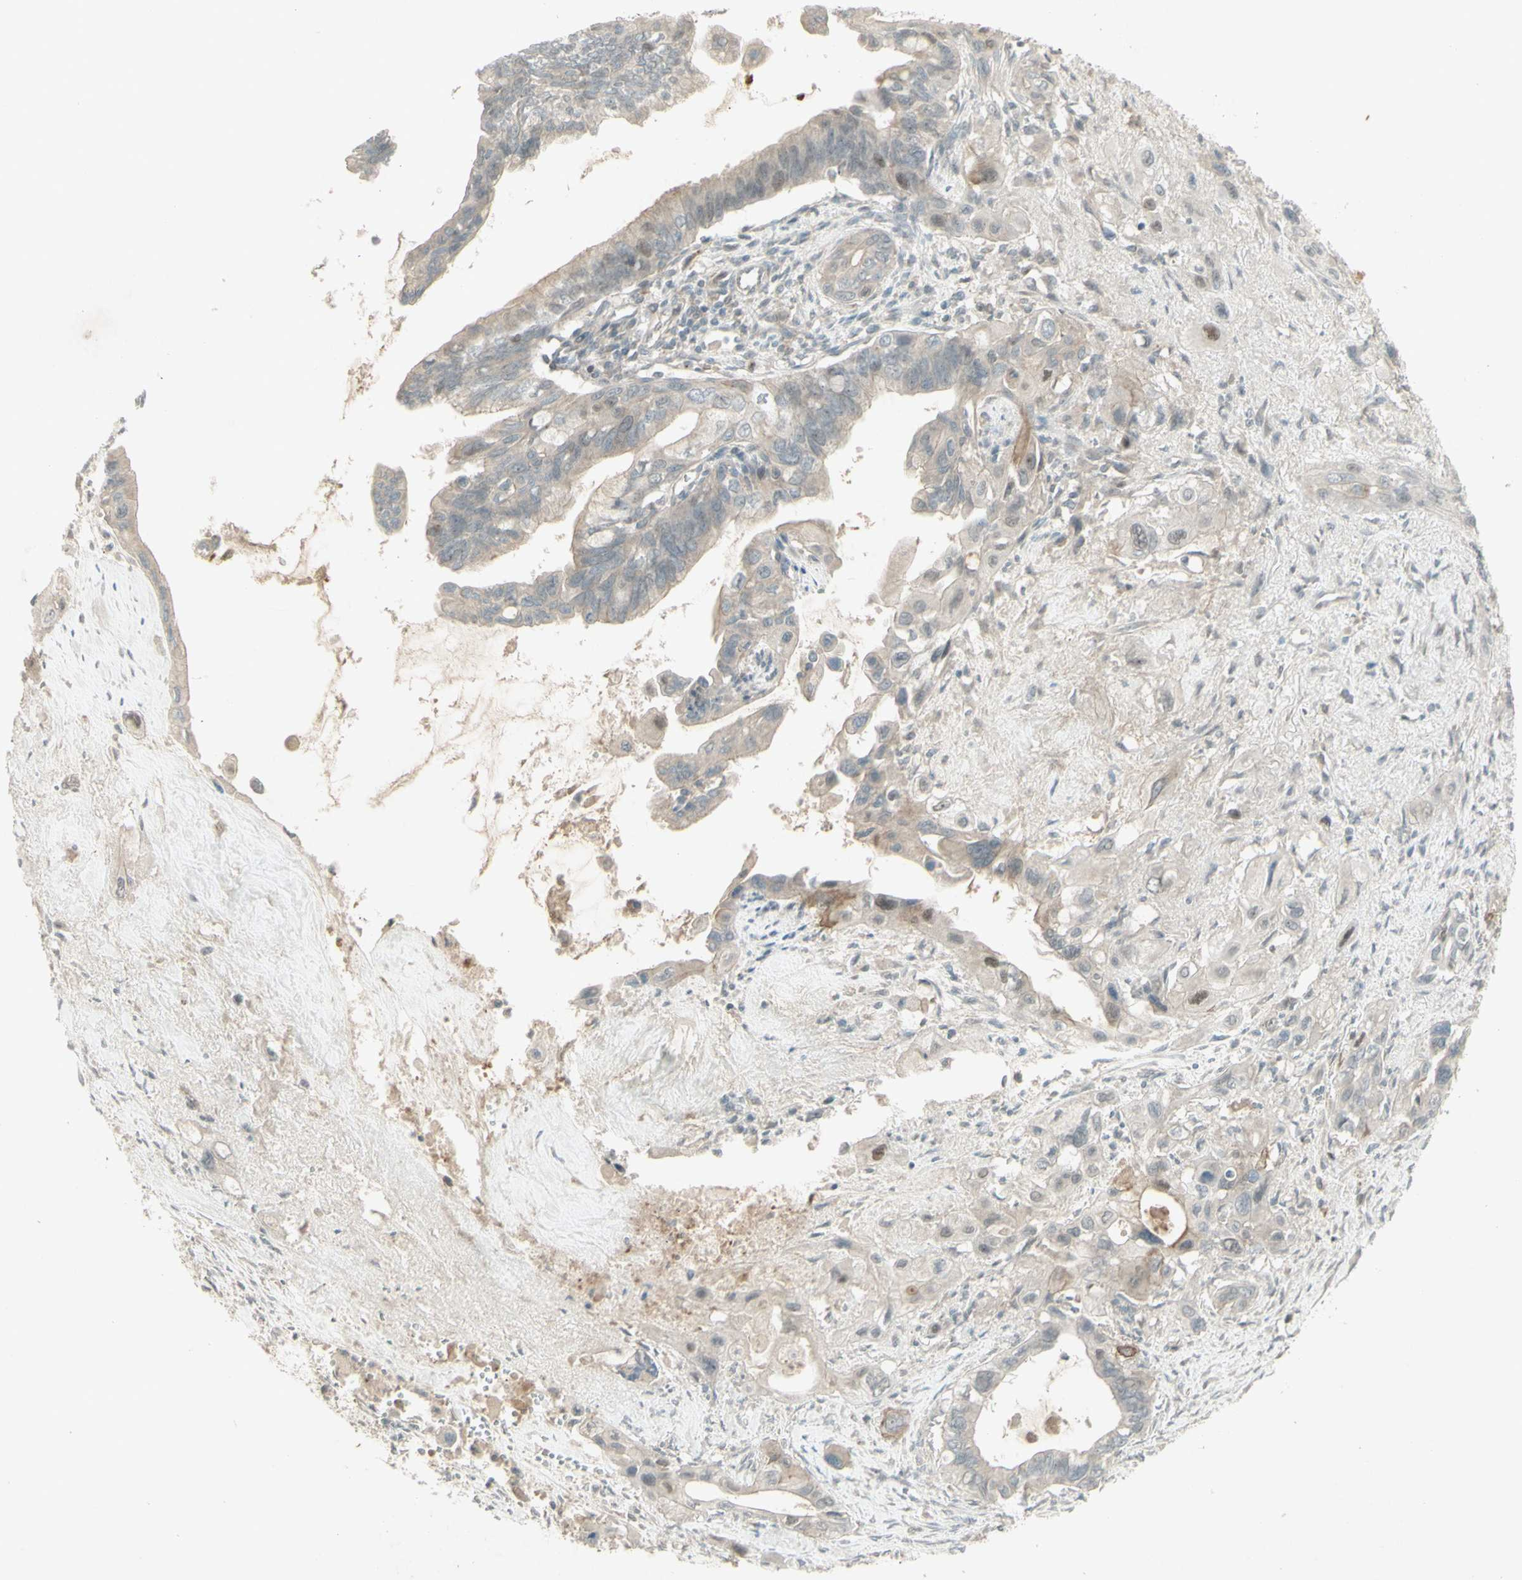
{"staining": {"intensity": "negative", "quantity": "none", "location": "none"}, "tissue": "pancreatic cancer", "cell_type": "Tumor cells", "image_type": "cancer", "snomed": [{"axis": "morphology", "description": "Adenocarcinoma, NOS"}, {"axis": "topography", "description": "Pancreas"}], "caption": "Tumor cells are negative for brown protein staining in pancreatic cancer.", "gene": "MSH6", "patient": {"sex": "male", "age": 73}}